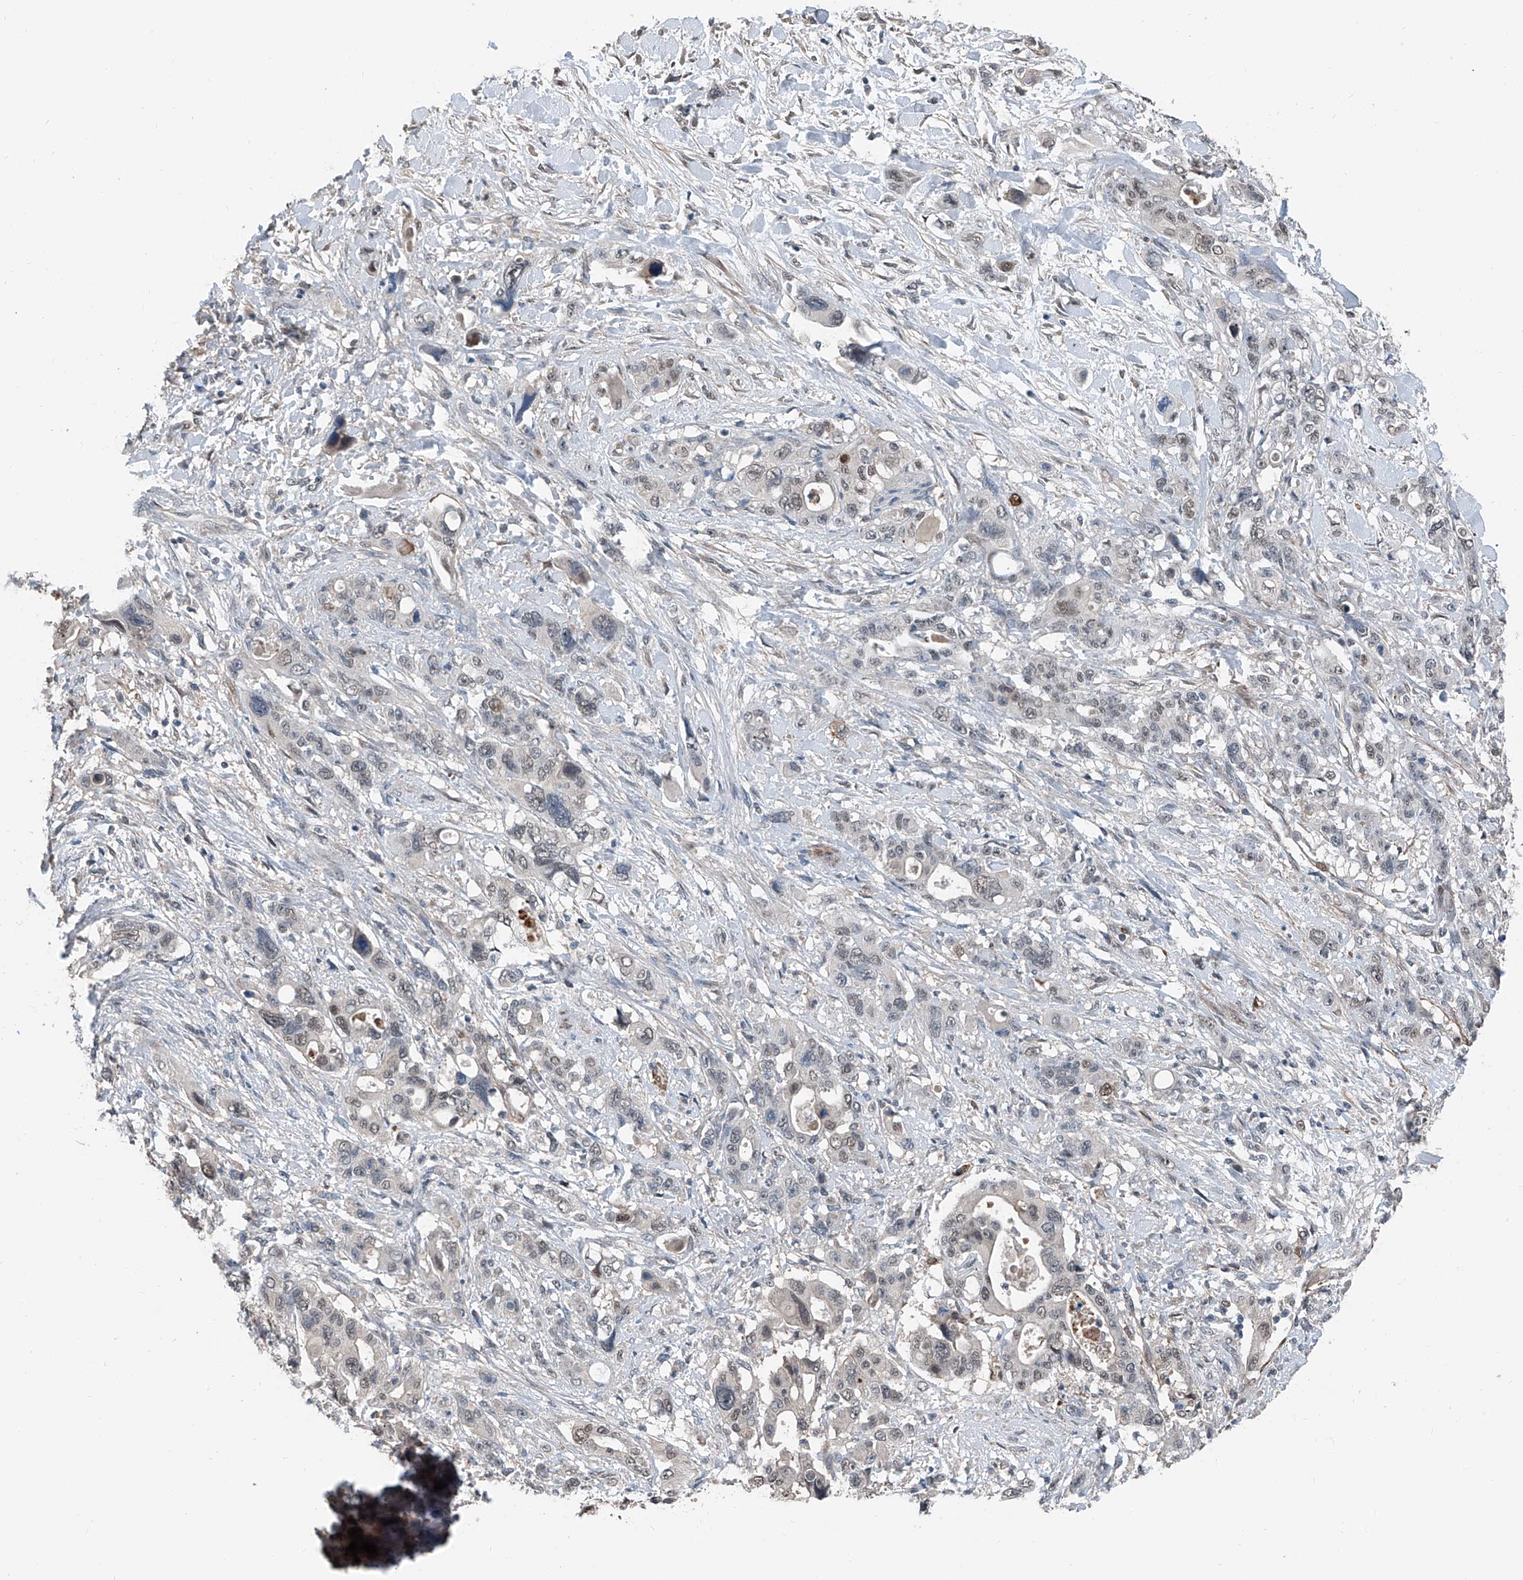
{"staining": {"intensity": "moderate", "quantity": "<25%", "location": "nuclear"}, "tissue": "pancreatic cancer", "cell_type": "Tumor cells", "image_type": "cancer", "snomed": [{"axis": "morphology", "description": "Adenocarcinoma, NOS"}, {"axis": "topography", "description": "Pancreas"}], "caption": "The immunohistochemical stain highlights moderate nuclear positivity in tumor cells of pancreatic adenocarcinoma tissue.", "gene": "HSPA6", "patient": {"sex": "male", "age": 46}}